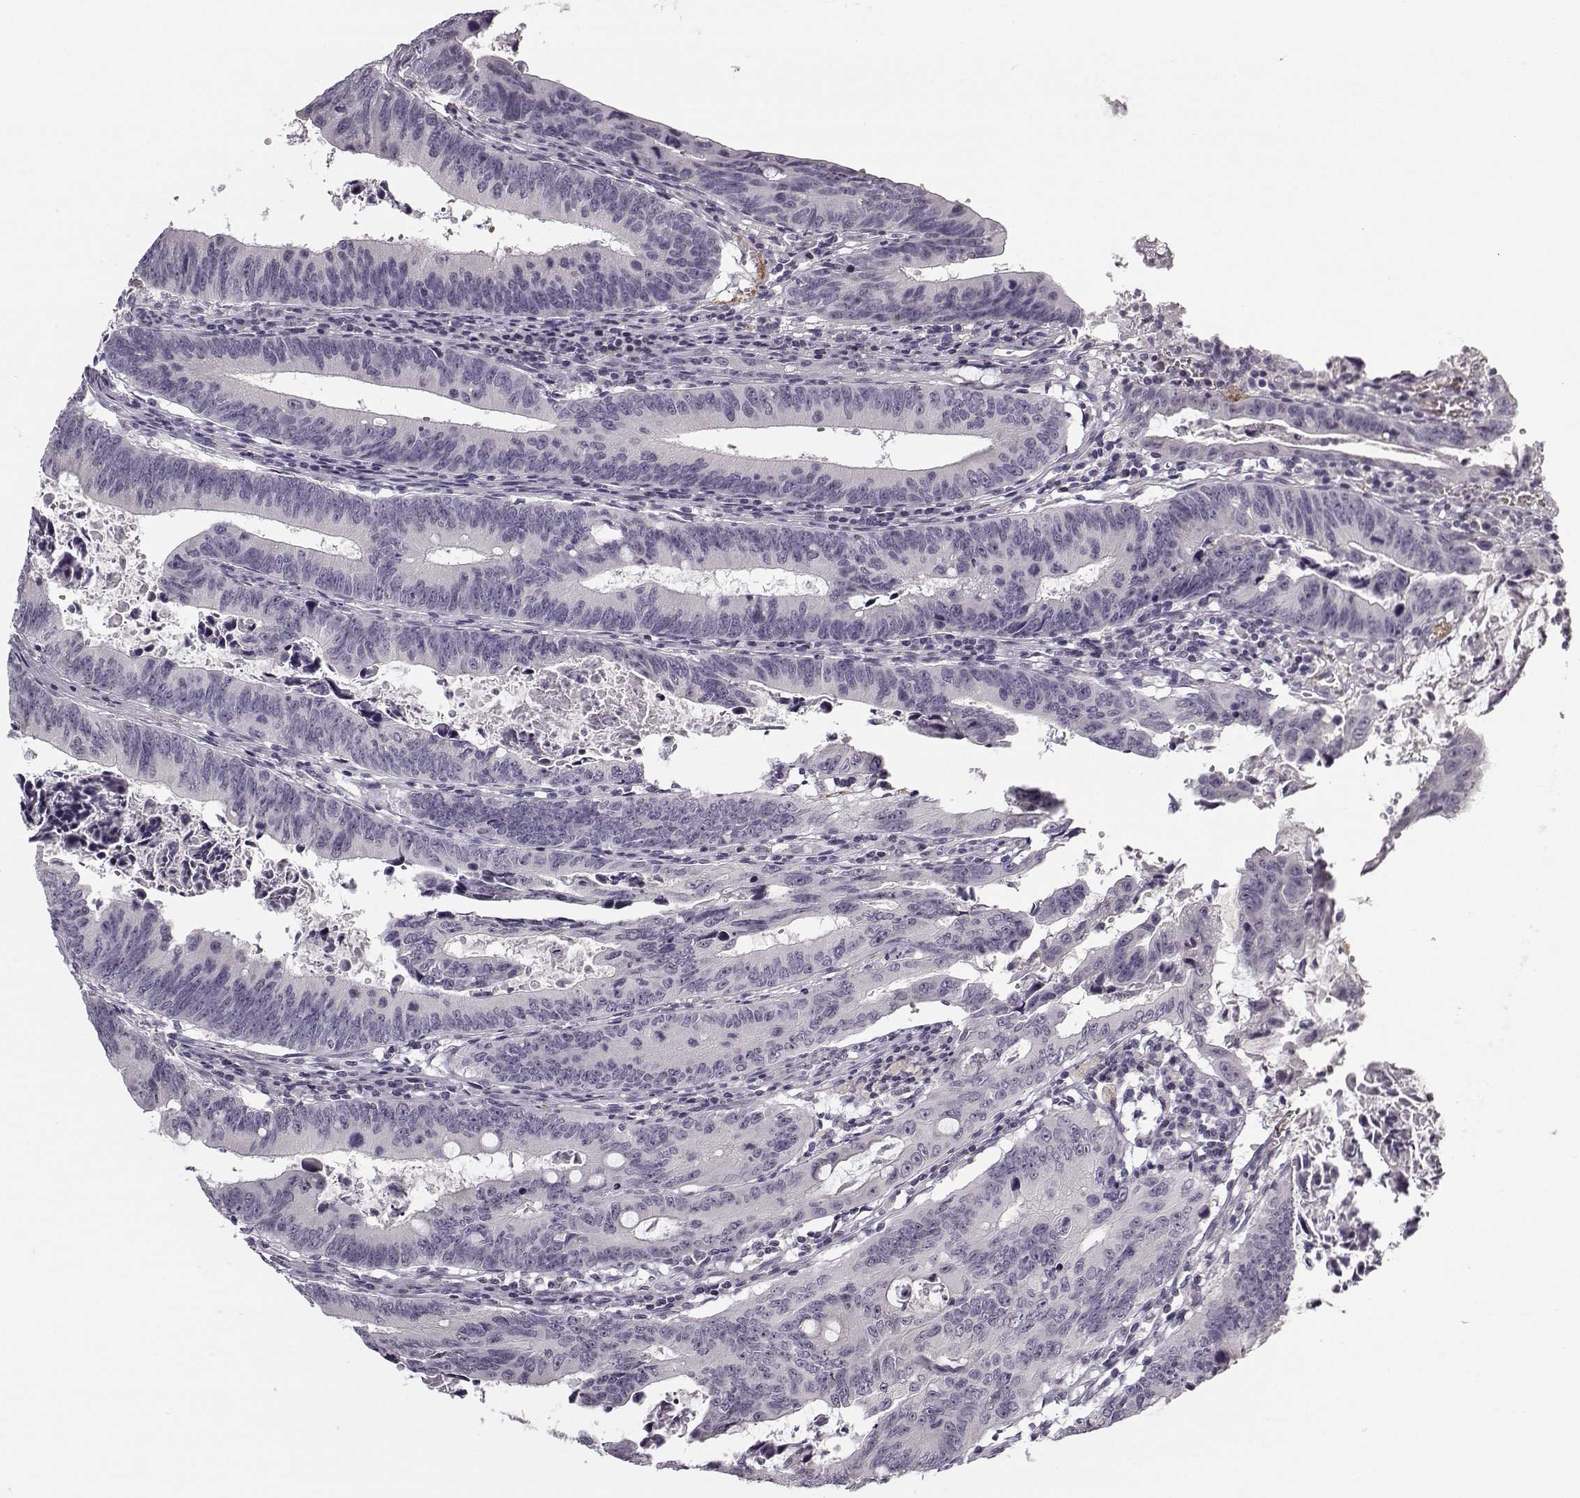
{"staining": {"intensity": "negative", "quantity": "none", "location": "none"}, "tissue": "colorectal cancer", "cell_type": "Tumor cells", "image_type": "cancer", "snomed": [{"axis": "morphology", "description": "Adenocarcinoma, NOS"}, {"axis": "topography", "description": "Colon"}], "caption": "The micrograph demonstrates no staining of tumor cells in colorectal cancer.", "gene": "SNCA", "patient": {"sex": "female", "age": 87}}